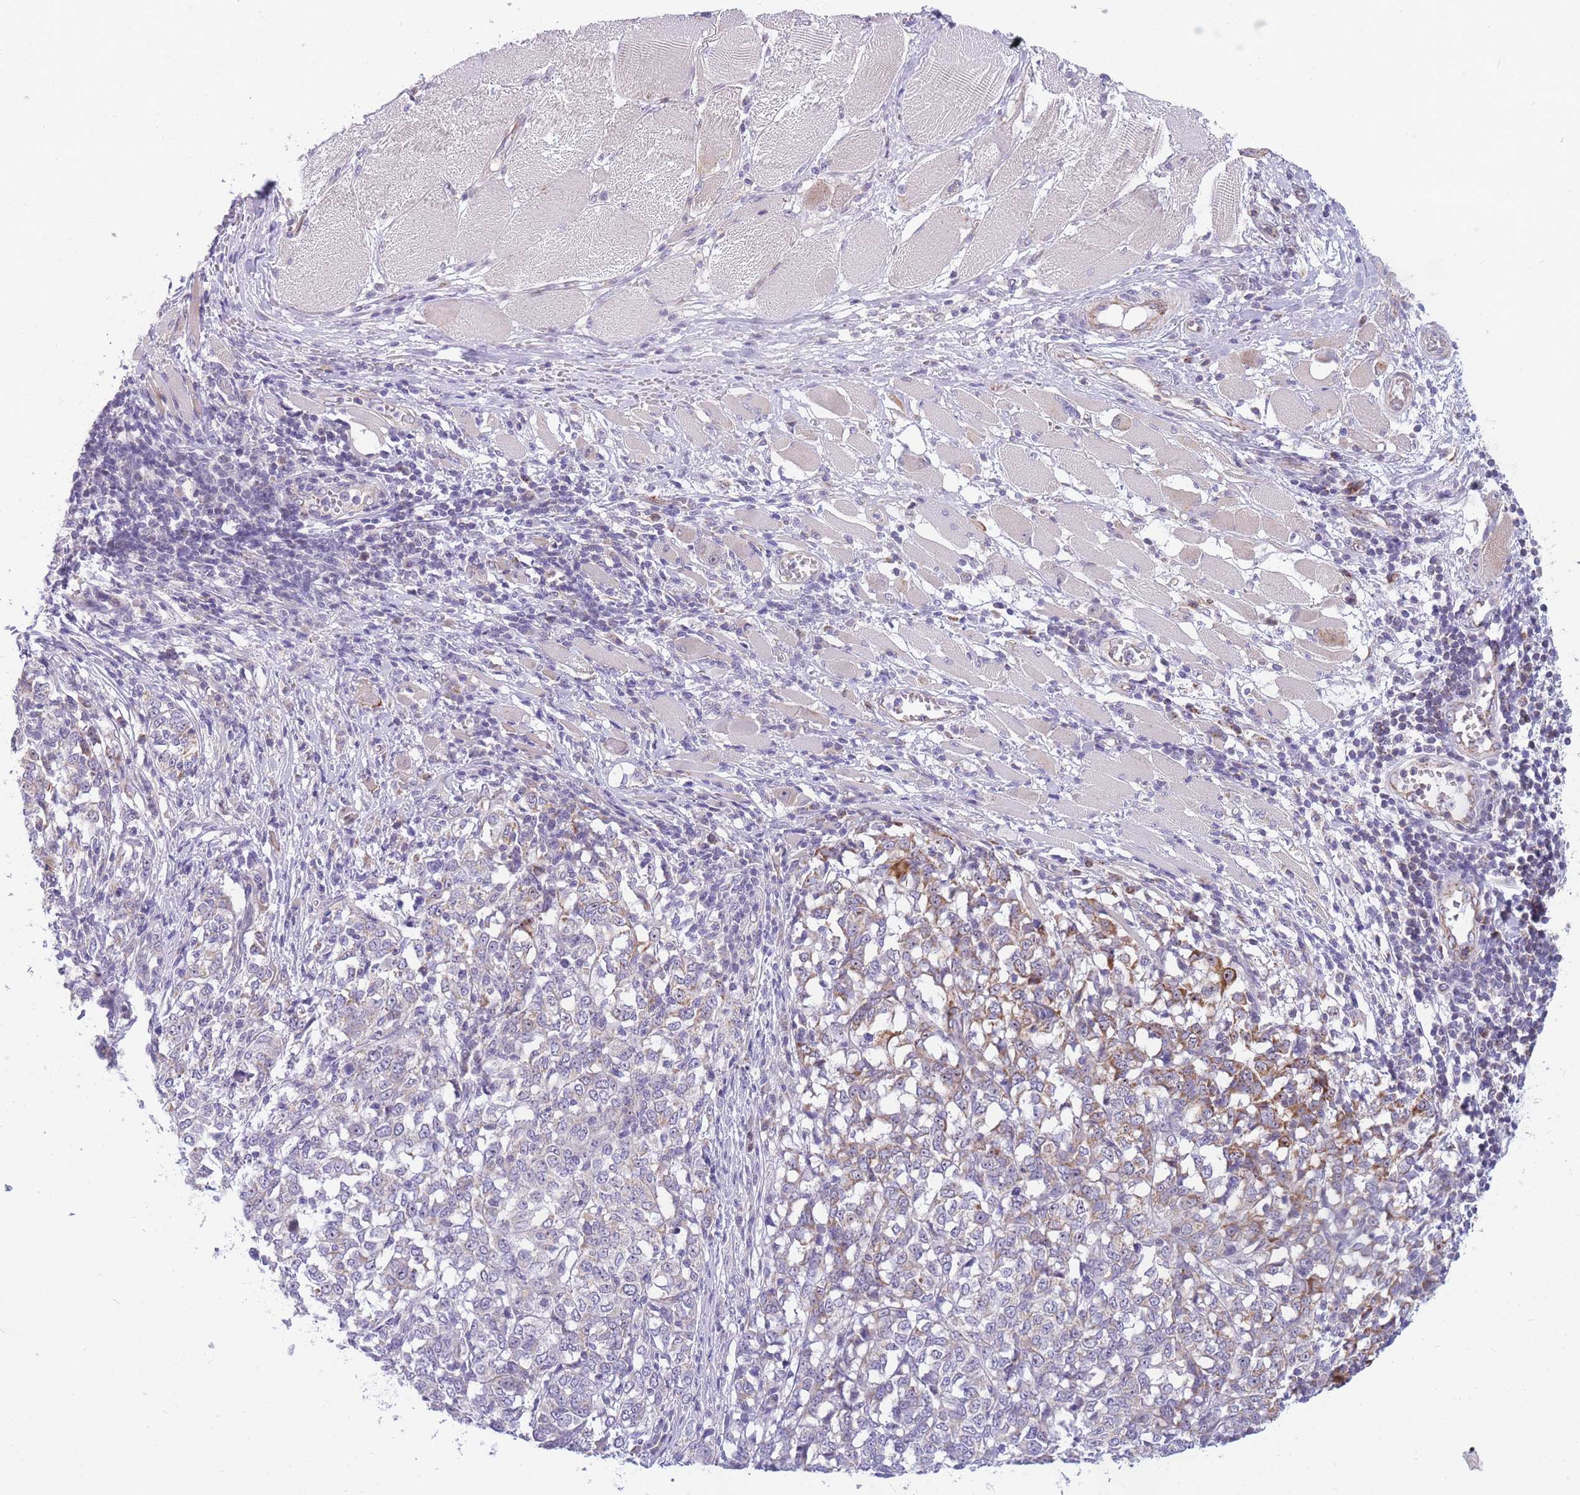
{"staining": {"intensity": "moderate", "quantity": "<25%", "location": "cytoplasmic/membranous"}, "tissue": "melanoma", "cell_type": "Tumor cells", "image_type": "cancer", "snomed": [{"axis": "morphology", "description": "Malignant melanoma, NOS"}, {"axis": "topography", "description": "Skin"}], "caption": "Immunohistochemistry (IHC) image of neoplastic tissue: human melanoma stained using immunohistochemistry exhibits low levels of moderate protein expression localized specifically in the cytoplasmic/membranous of tumor cells, appearing as a cytoplasmic/membranous brown color.", "gene": "DDX49", "patient": {"sex": "female", "age": 72}}